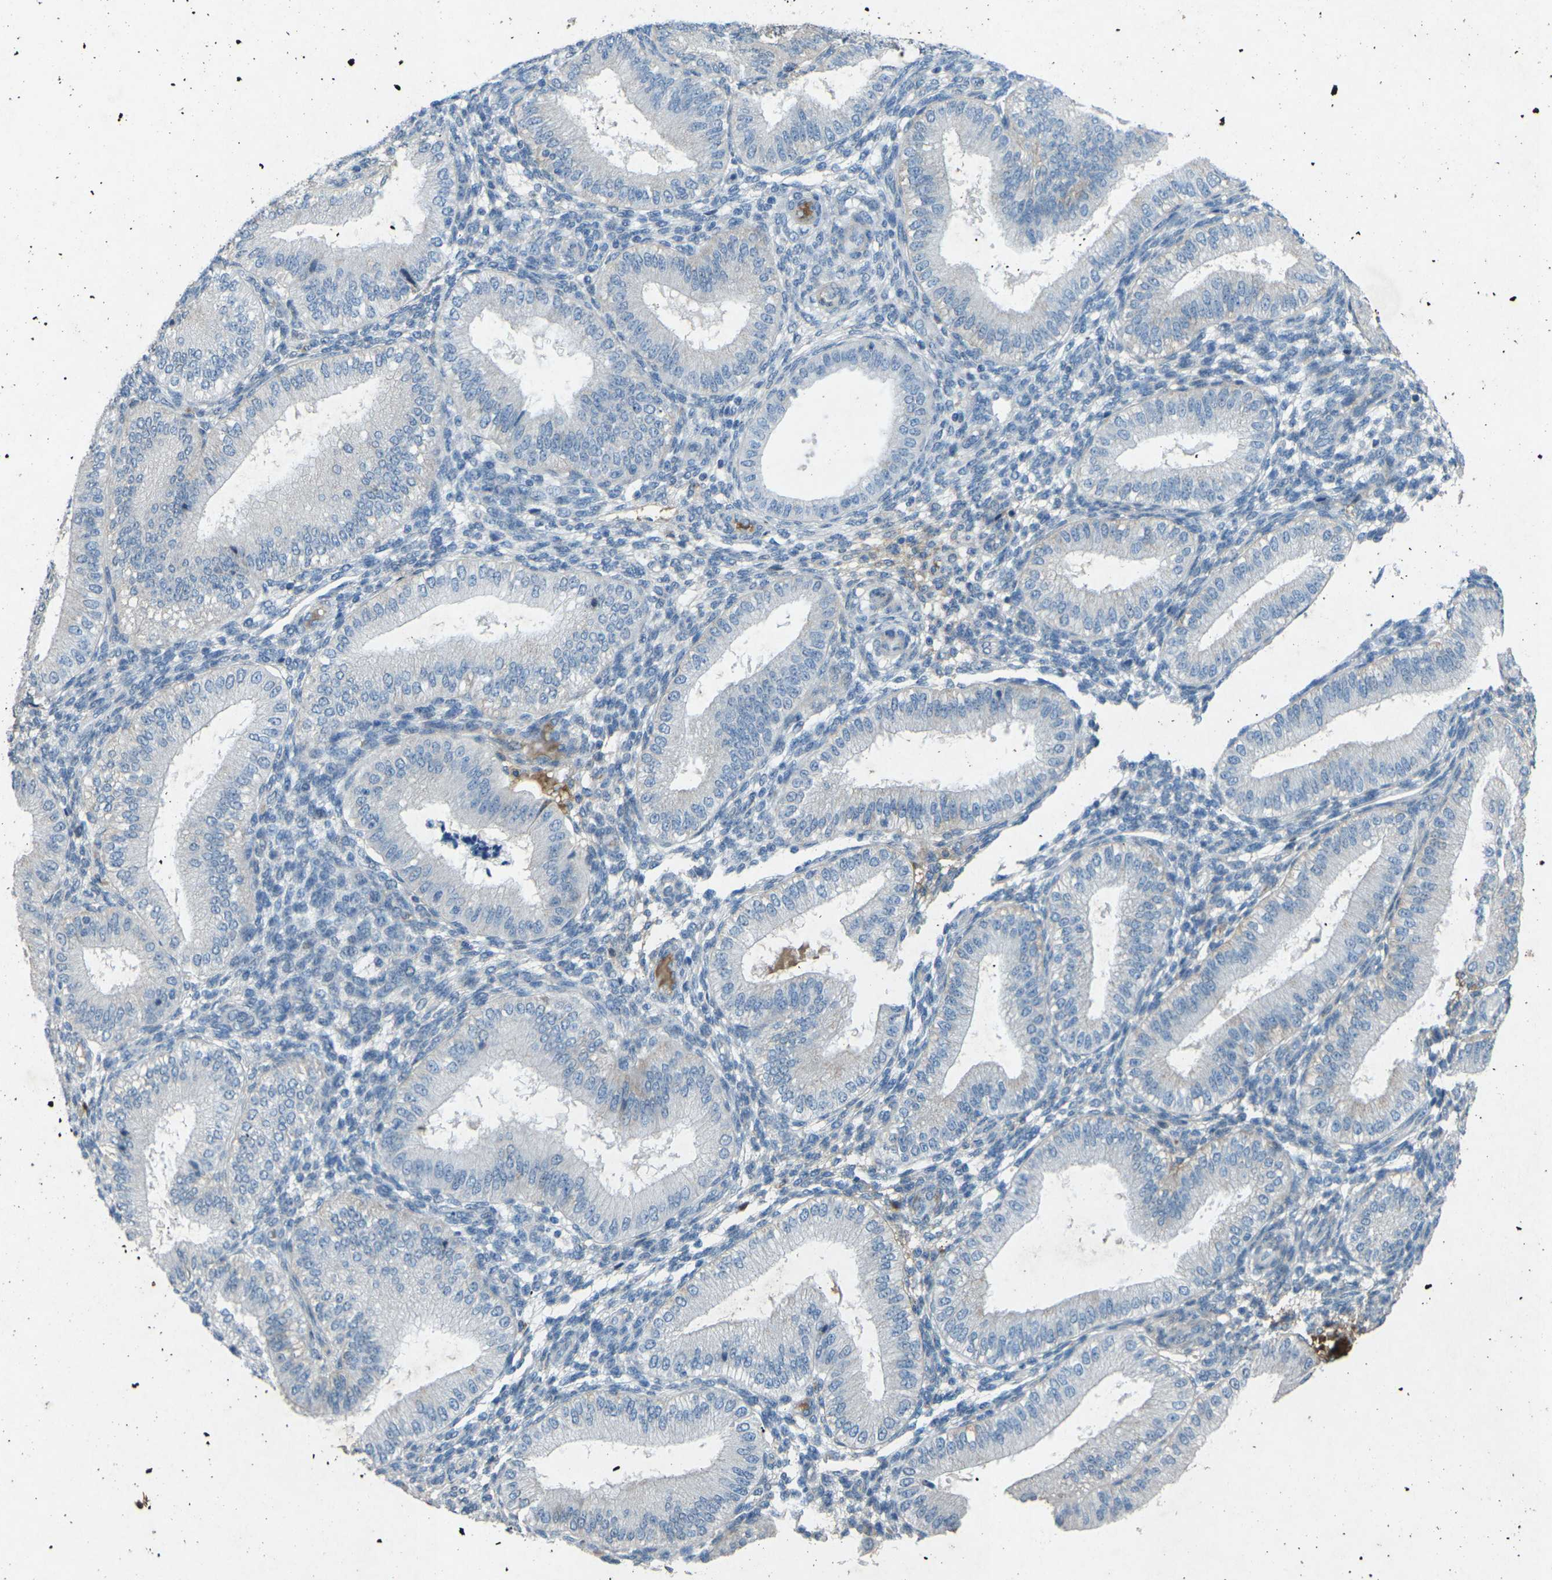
{"staining": {"intensity": "negative", "quantity": "none", "location": "none"}, "tissue": "endometrium", "cell_type": "Cells in endometrial stroma", "image_type": "normal", "snomed": [{"axis": "morphology", "description": "Normal tissue, NOS"}, {"axis": "topography", "description": "Endometrium"}], "caption": "An IHC image of normal endometrium is shown. There is no staining in cells in endometrial stroma of endometrium. The staining is performed using DAB brown chromogen with nuclei counter-stained in using hematoxylin.", "gene": "A1BG", "patient": {"sex": "female", "age": 39}}